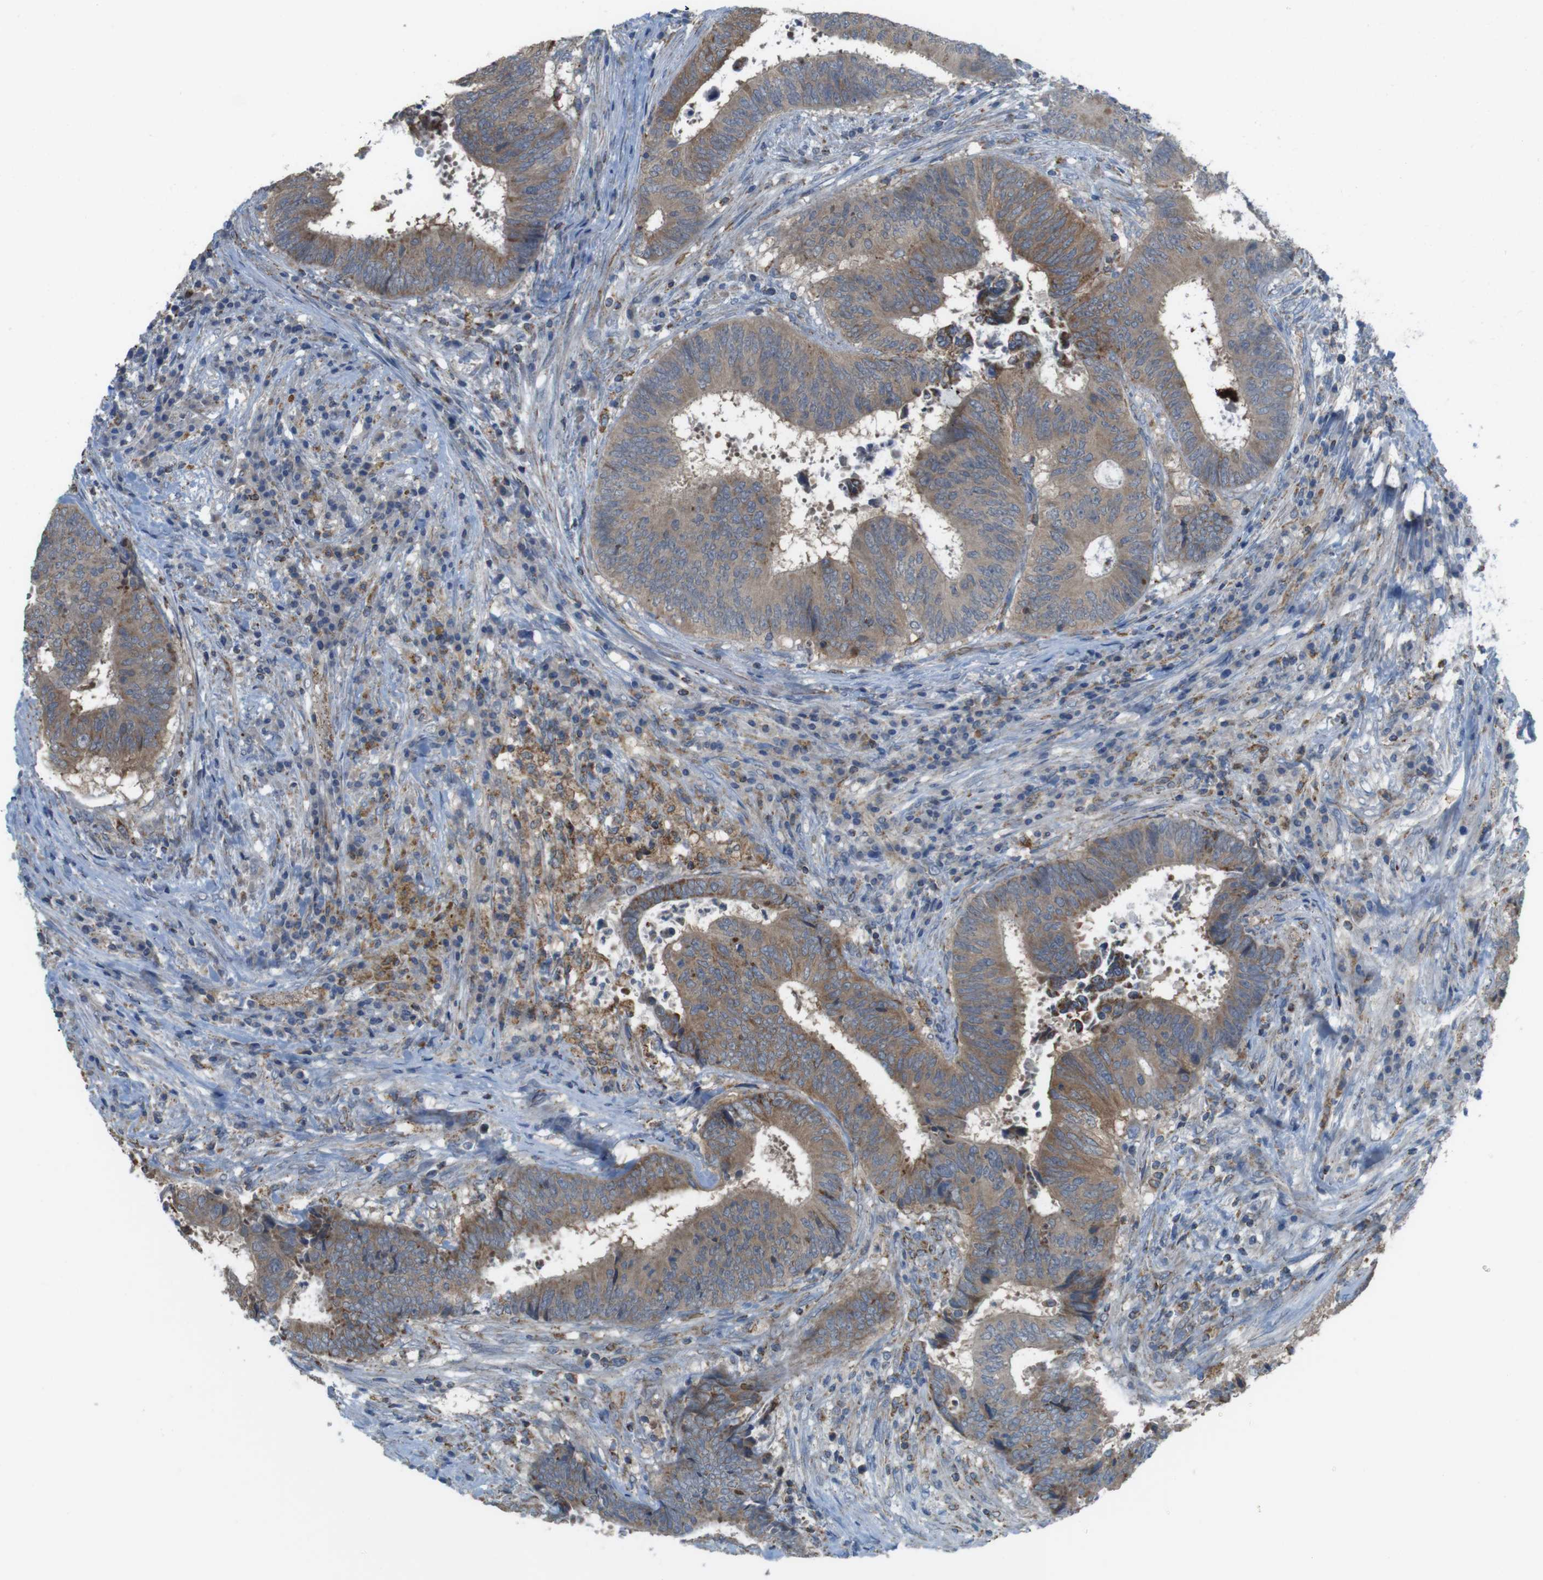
{"staining": {"intensity": "moderate", "quantity": ">75%", "location": "cytoplasmic/membranous"}, "tissue": "colorectal cancer", "cell_type": "Tumor cells", "image_type": "cancer", "snomed": [{"axis": "morphology", "description": "Adenocarcinoma, NOS"}, {"axis": "topography", "description": "Rectum"}], "caption": "An image of colorectal cancer (adenocarcinoma) stained for a protein exhibits moderate cytoplasmic/membranous brown staining in tumor cells. (DAB IHC, brown staining for protein, blue staining for nuclei).", "gene": "GRIK2", "patient": {"sex": "male", "age": 72}}